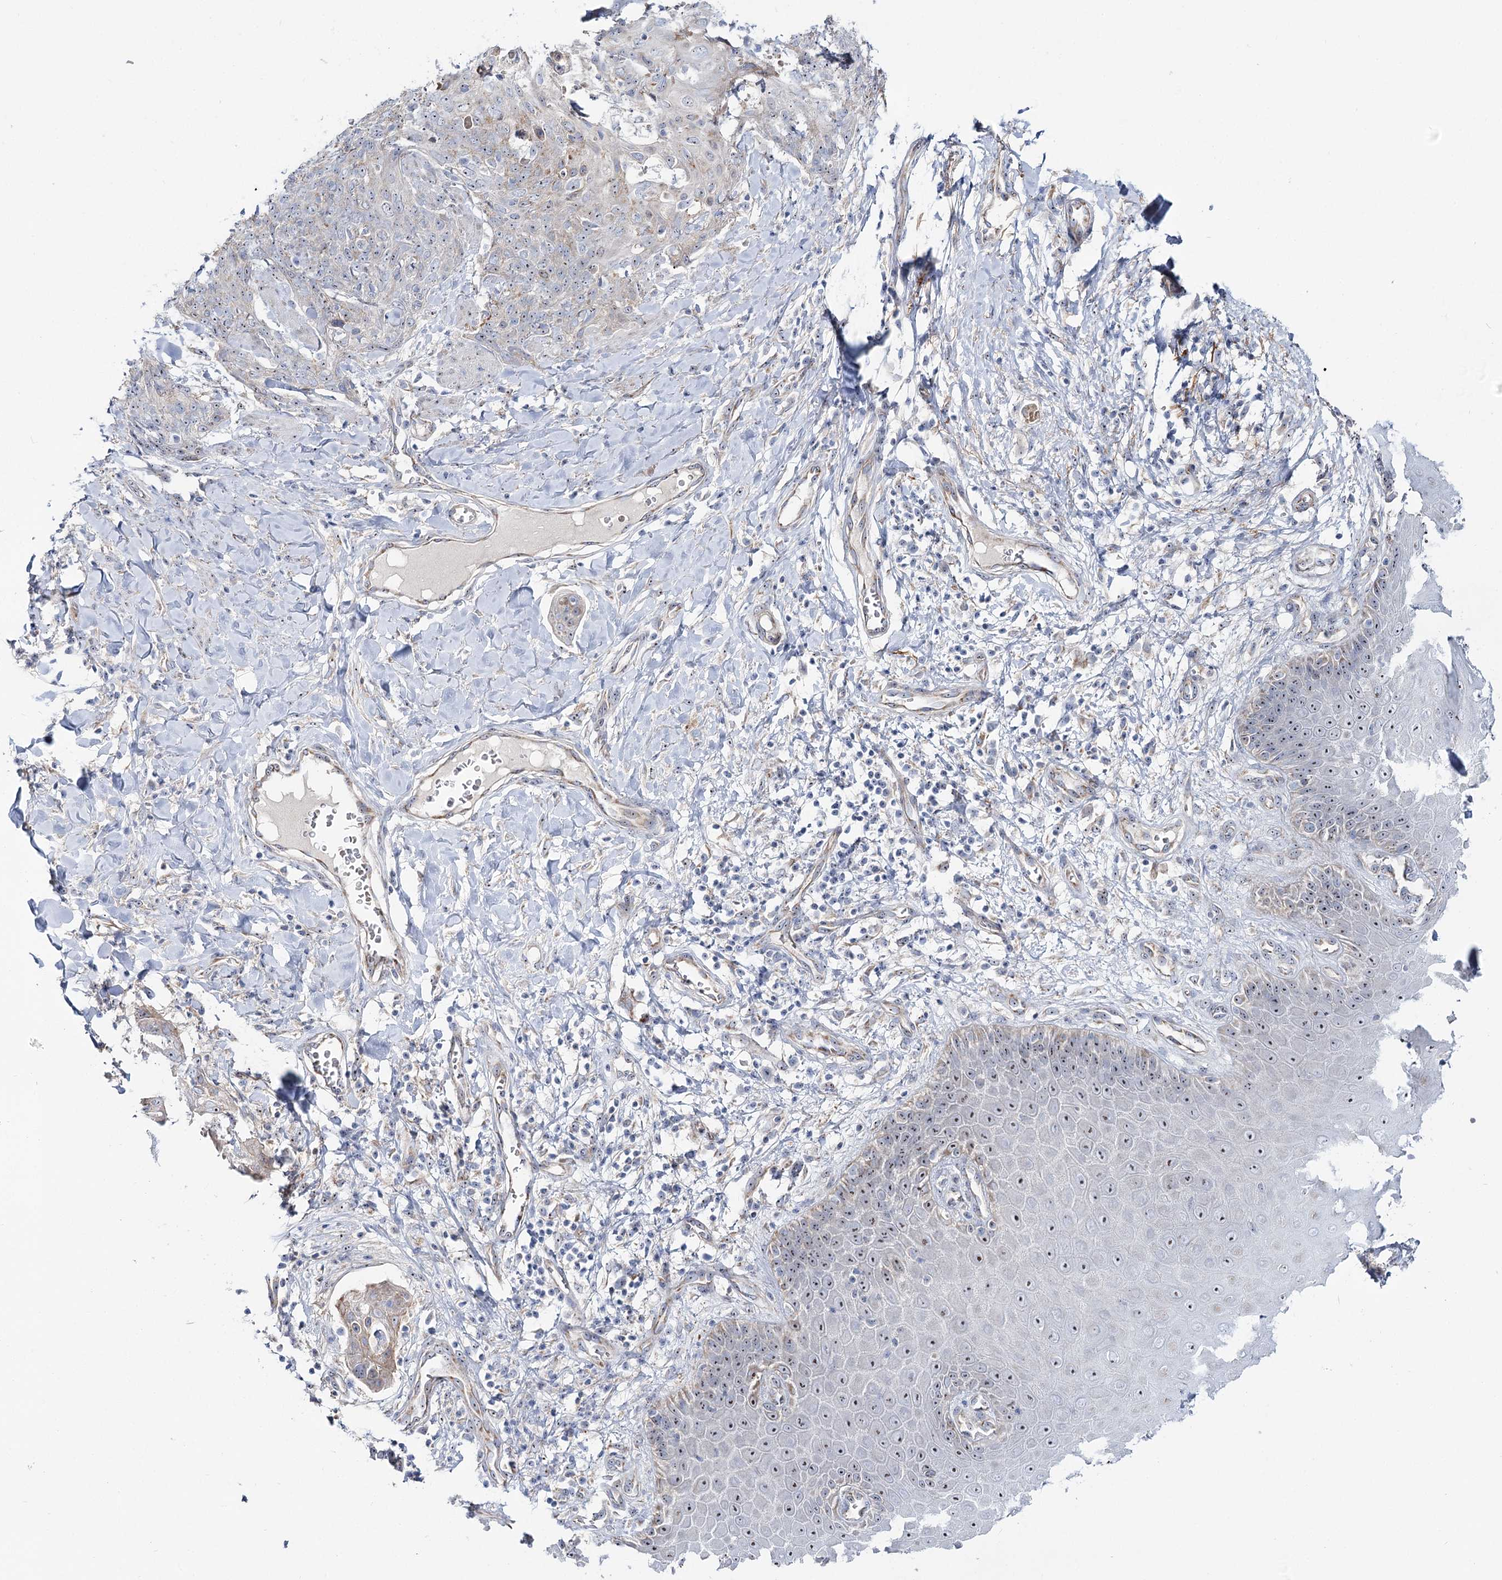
{"staining": {"intensity": "weak", "quantity": "<25%", "location": "cytoplasmic/membranous,nuclear"}, "tissue": "skin cancer", "cell_type": "Tumor cells", "image_type": "cancer", "snomed": [{"axis": "morphology", "description": "Squamous cell carcinoma, NOS"}, {"axis": "topography", "description": "Skin"}, {"axis": "topography", "description": "Vulva"}], "caption": "Tumor cells are negative for protein expression in human skin cancer (squamous cell carcinoma).", "gene": "SUOX", "patient": {"sex": "female", "age": 85}}